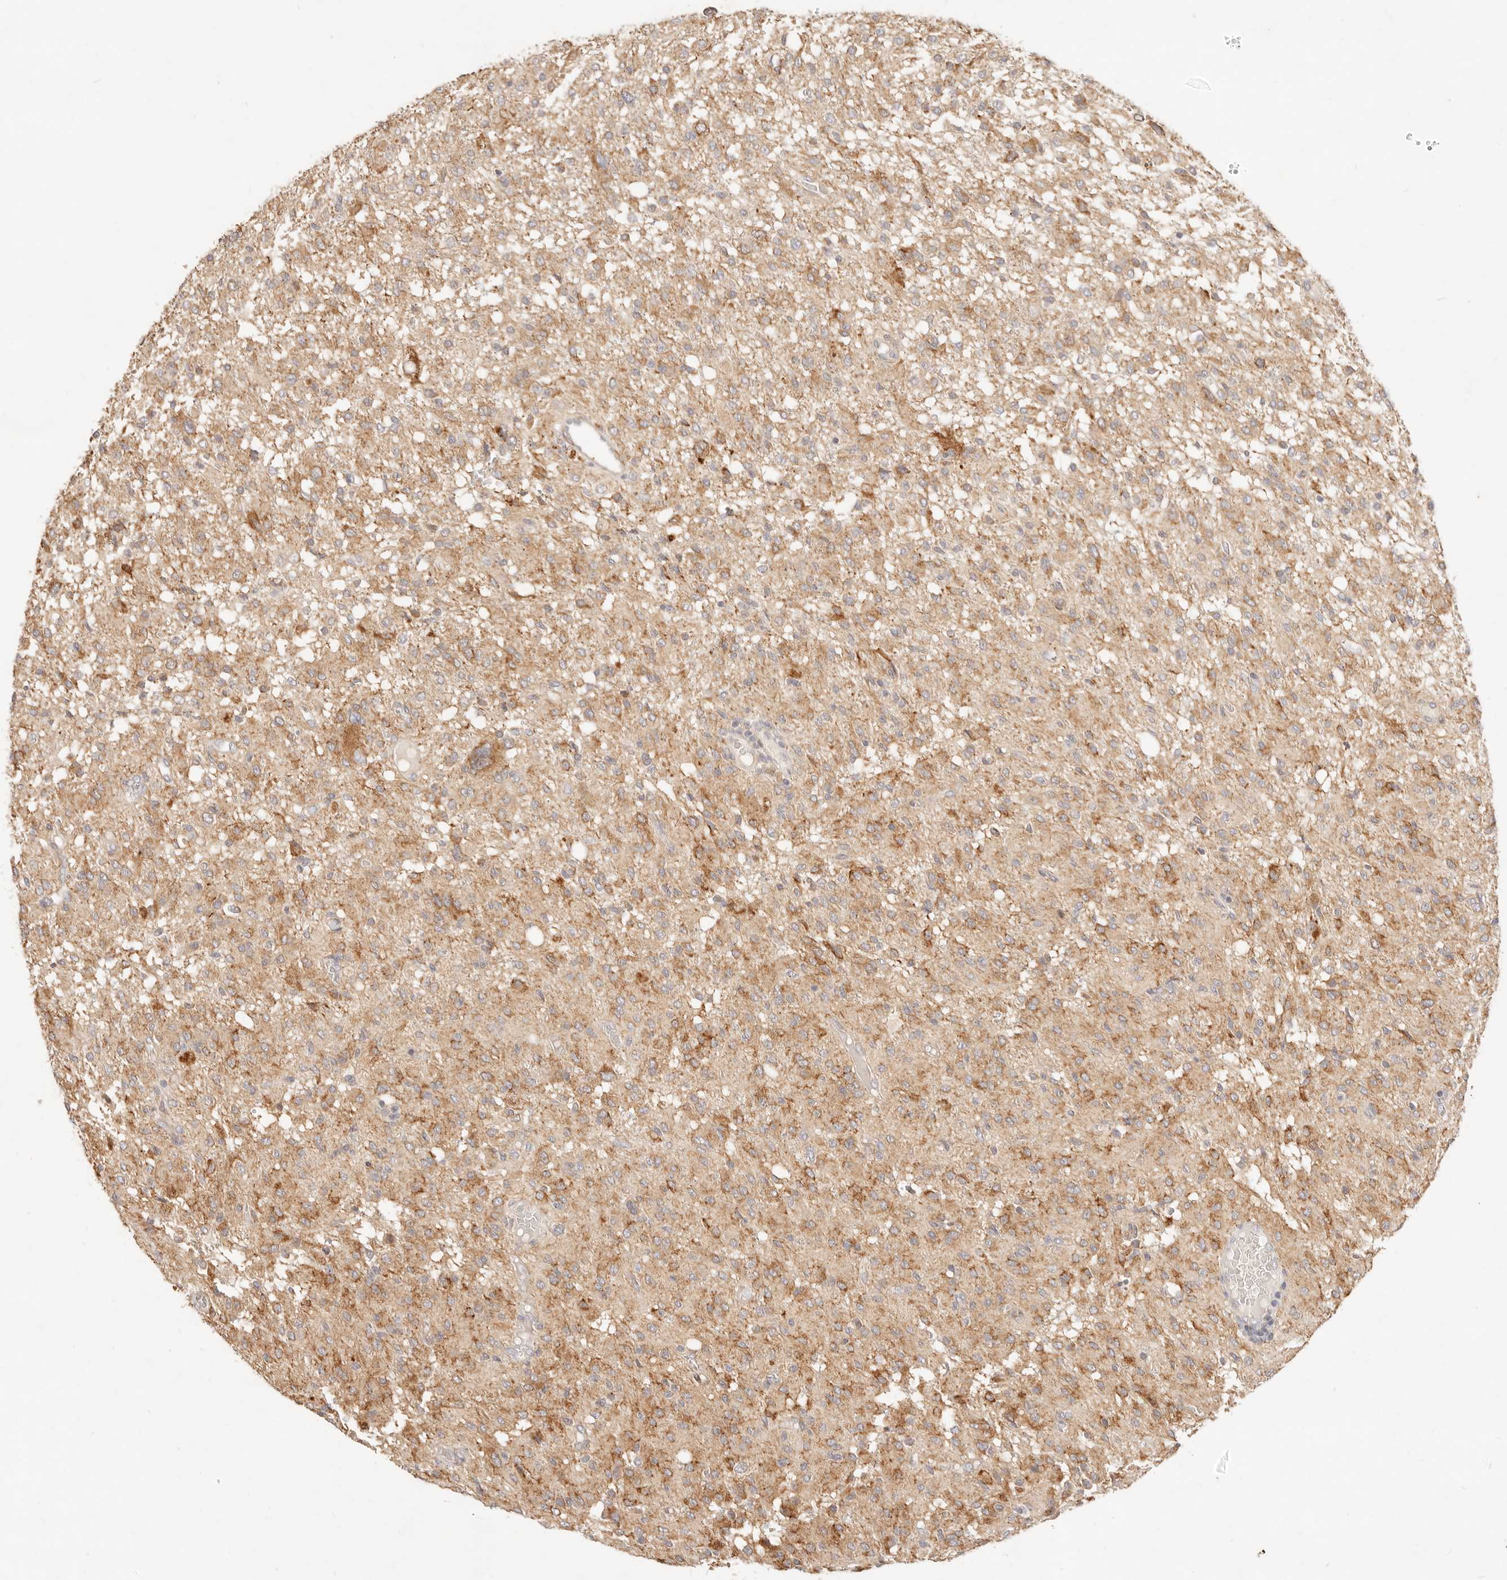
{"staining": {"intensity": "moderate", "quantity": "25%-75%", "location": "cytoplasmic/membranous"}, "tissue": "glioma", "cell_type": "Tumor cells", "image_type": "cancer", "snomed": [{"axis": "morphology", "description": "Glioma, malignant, High grade"}, {"axis": "topography", "description": "Brain"}], "caption": "Immunohistochemistry micrograph of human glioma stained for a protein (brown), which demonstrates medium levels of moderate cytoplasmic/membranous staining in approximately 25%-75% of tumor cells.", "gene": "RUBCNL", "patient": {"sex": "female", "age": 59}}